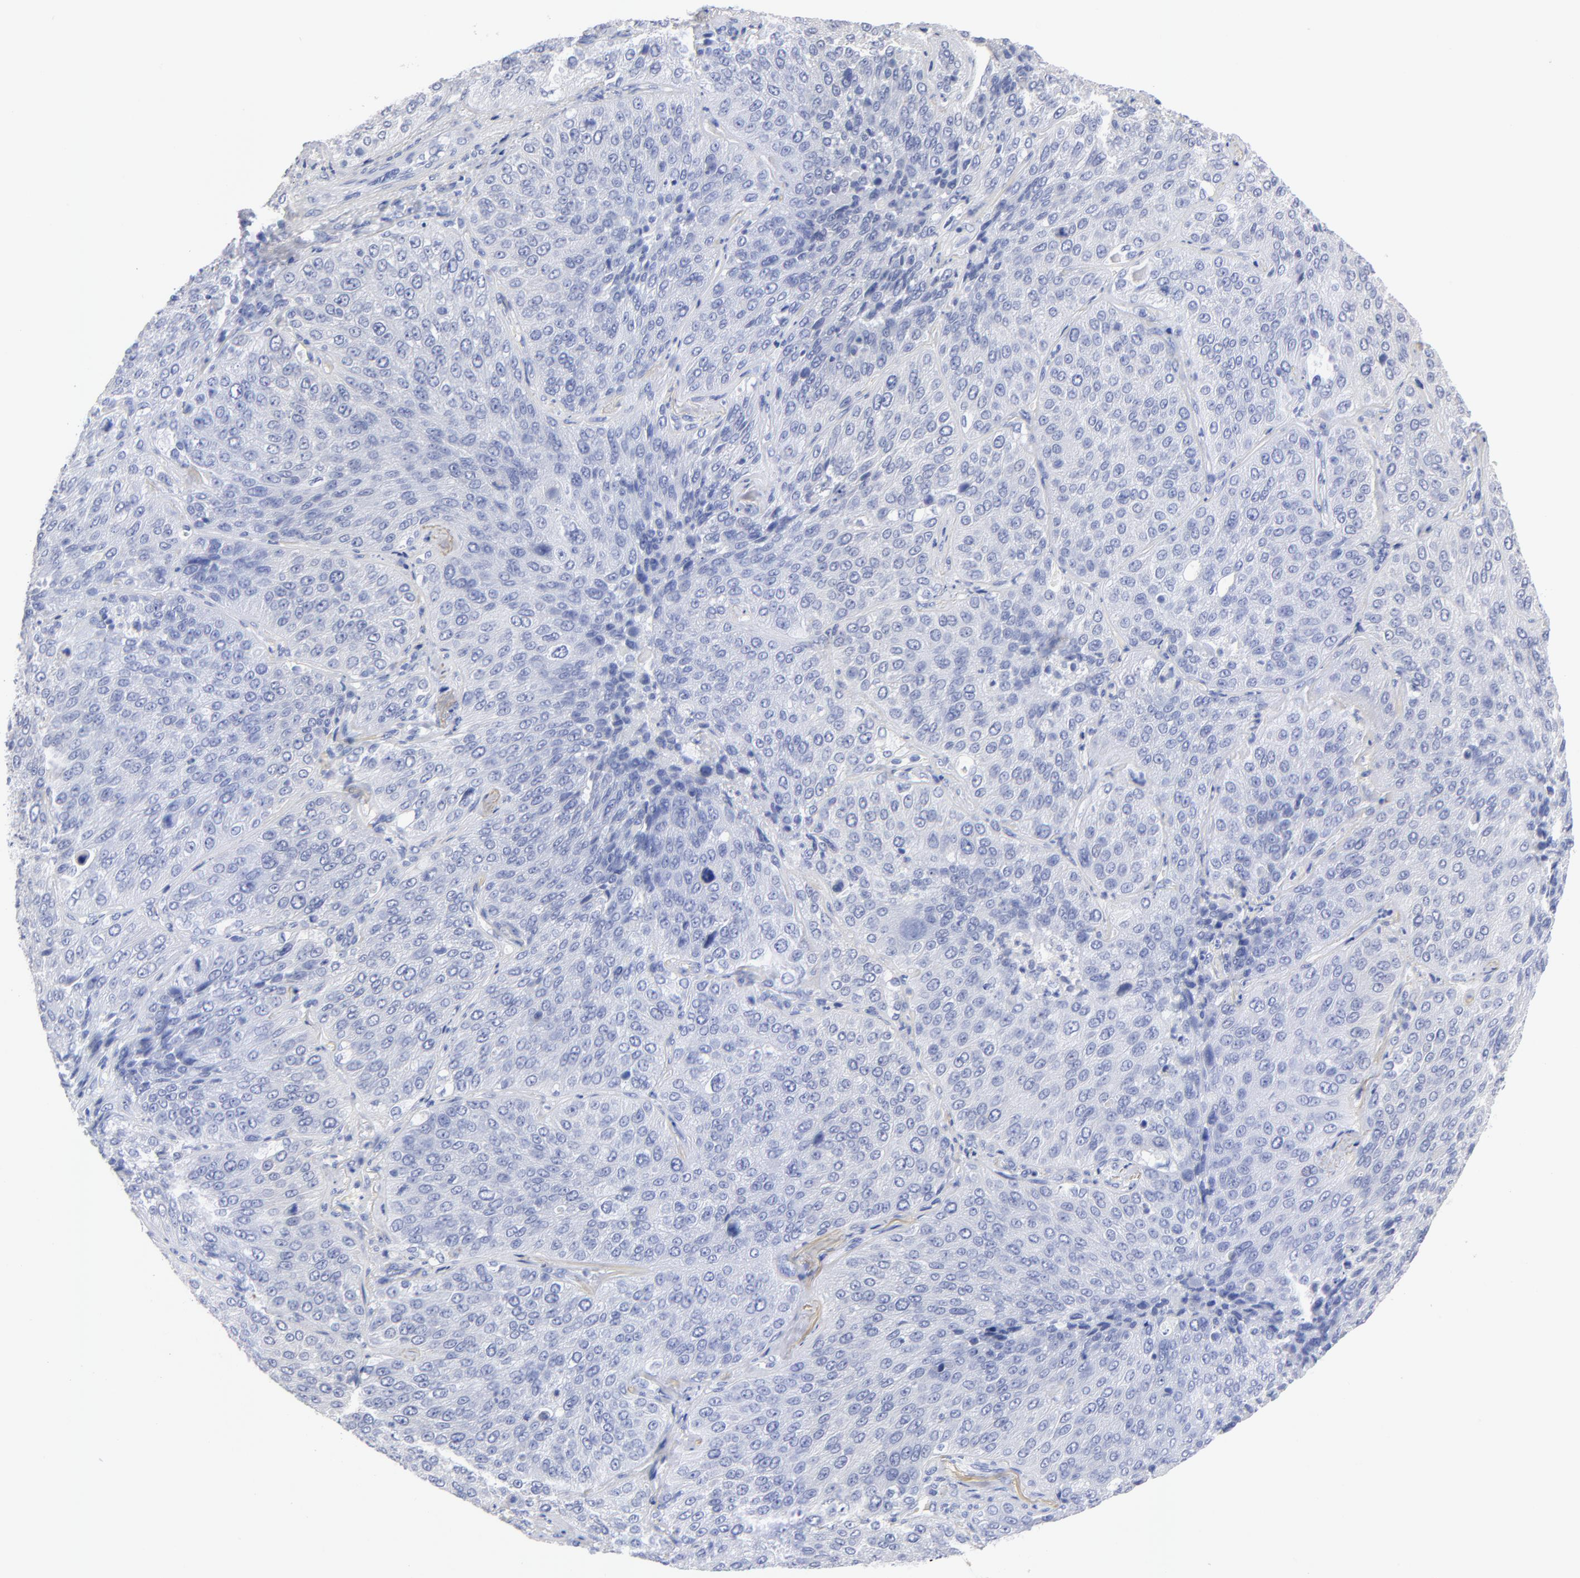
{"staining": {"intensity": "negative", "quantity": "none", "location": "none"}, "tissue": "lung cancer", "cell_type": "Tumor cells", "image_type": "cancer", "snomed": [{"axis": "morphology", "description": "Squamous cell carcinoma, NOS"}, {"axis": "topography", "description": "Lung"}], "caption": "IHC image of lung cancer stained for a protein (brown), which shows no staining in tumor cells. The staining was performed using DAB to visualize the protein expression in brown, while the nuclei were stained in blue with hematoxylin (Magnification: 20x).", "gene": "ACY1", "patient": {"sex": "male", "age": 54}}